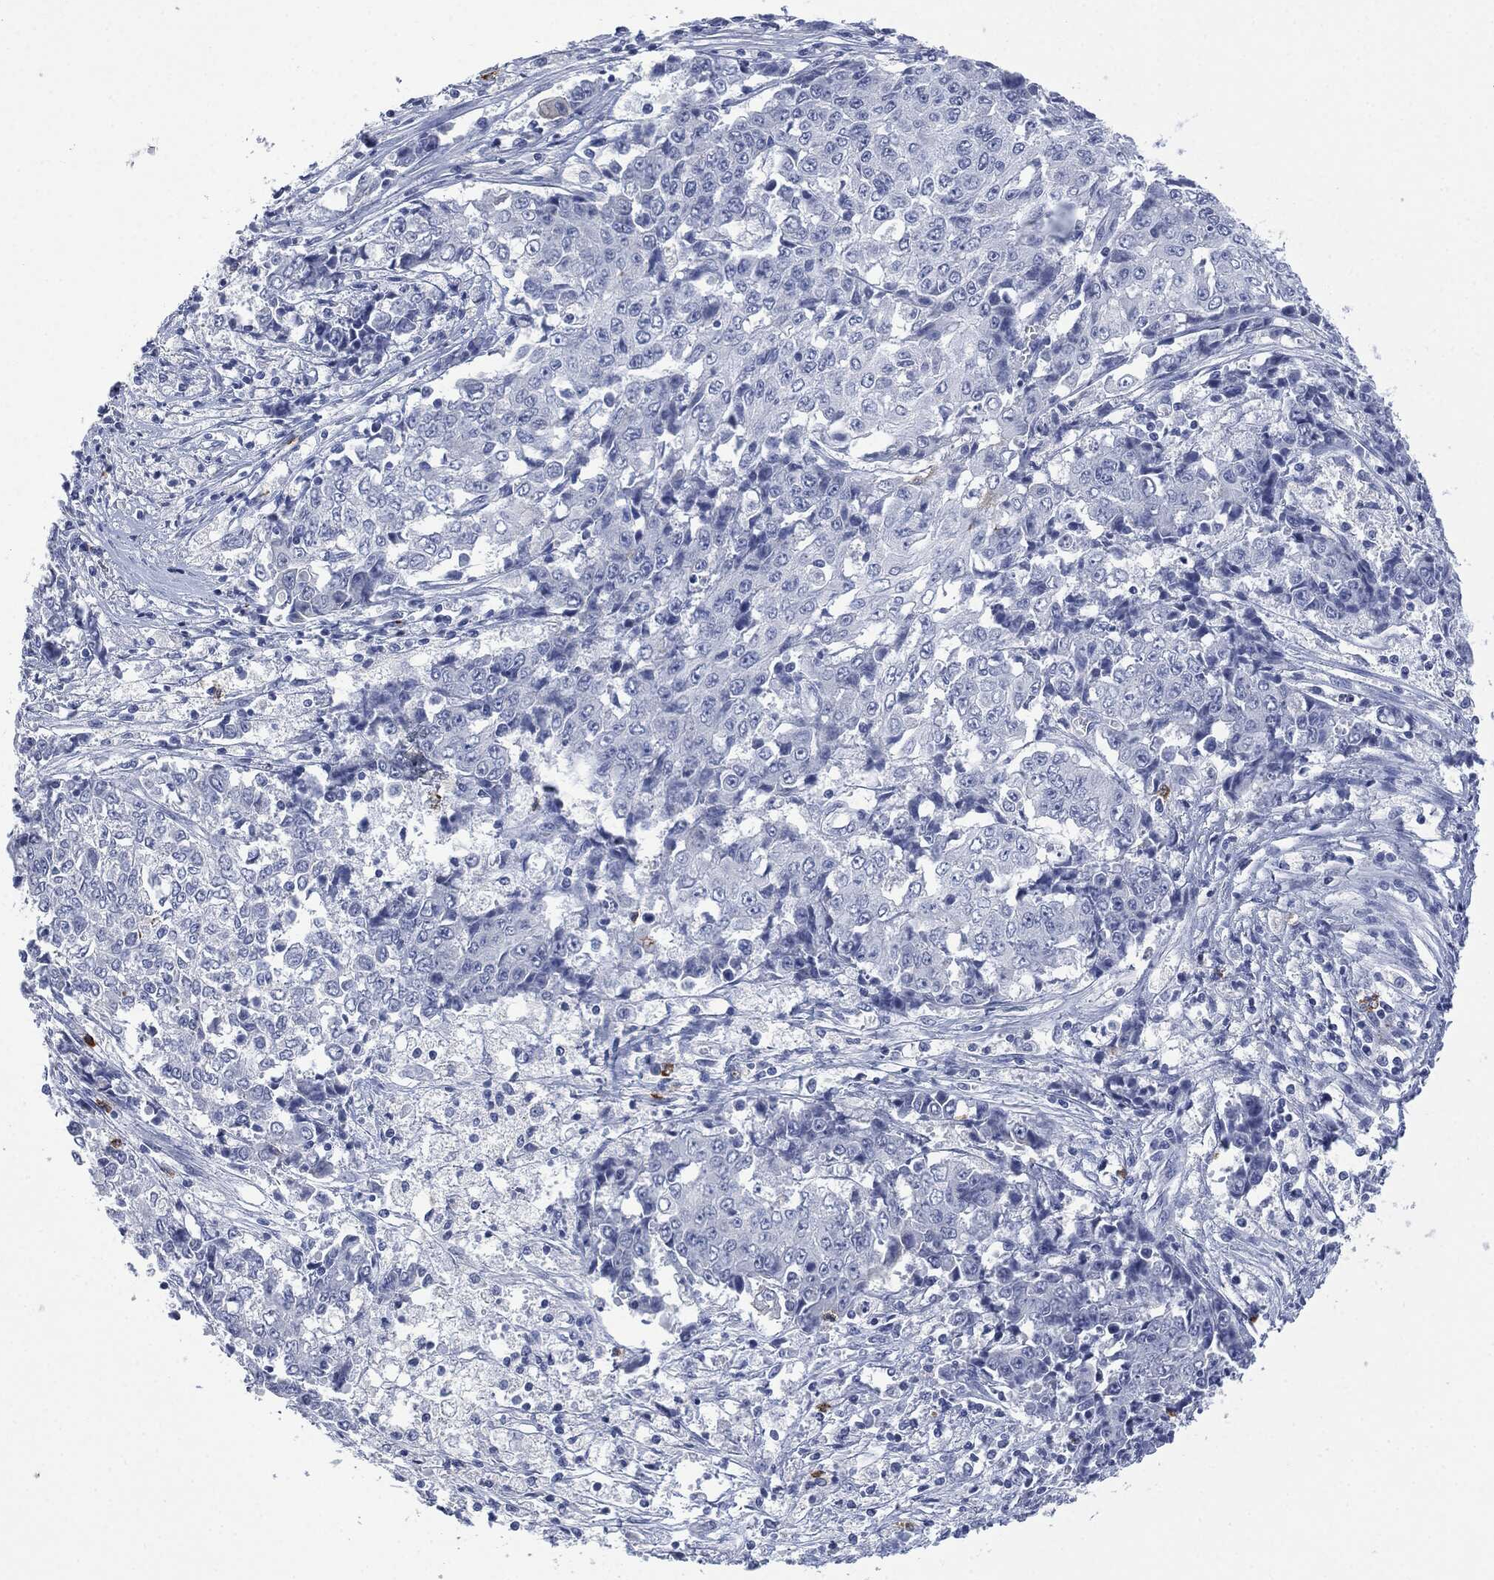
{"staining": {"intensity": "negative", "quantity": "none", "location": "none"}, "tissue": "ovarian cancer", "cell_type": "Tumor cells", "image_type": "cancer", "snomed": [{"axis": "morphology", "description": "Carcinoma, endometroid"}, {"axis": "topography", "description": "Ovary"}], "caption": "Tumor cells are negative for protein expression in human ovarian cancer (endometroid carcinoma).", "gene": "CEACAM8", "patient": {"sex": "female", "age": 42}}